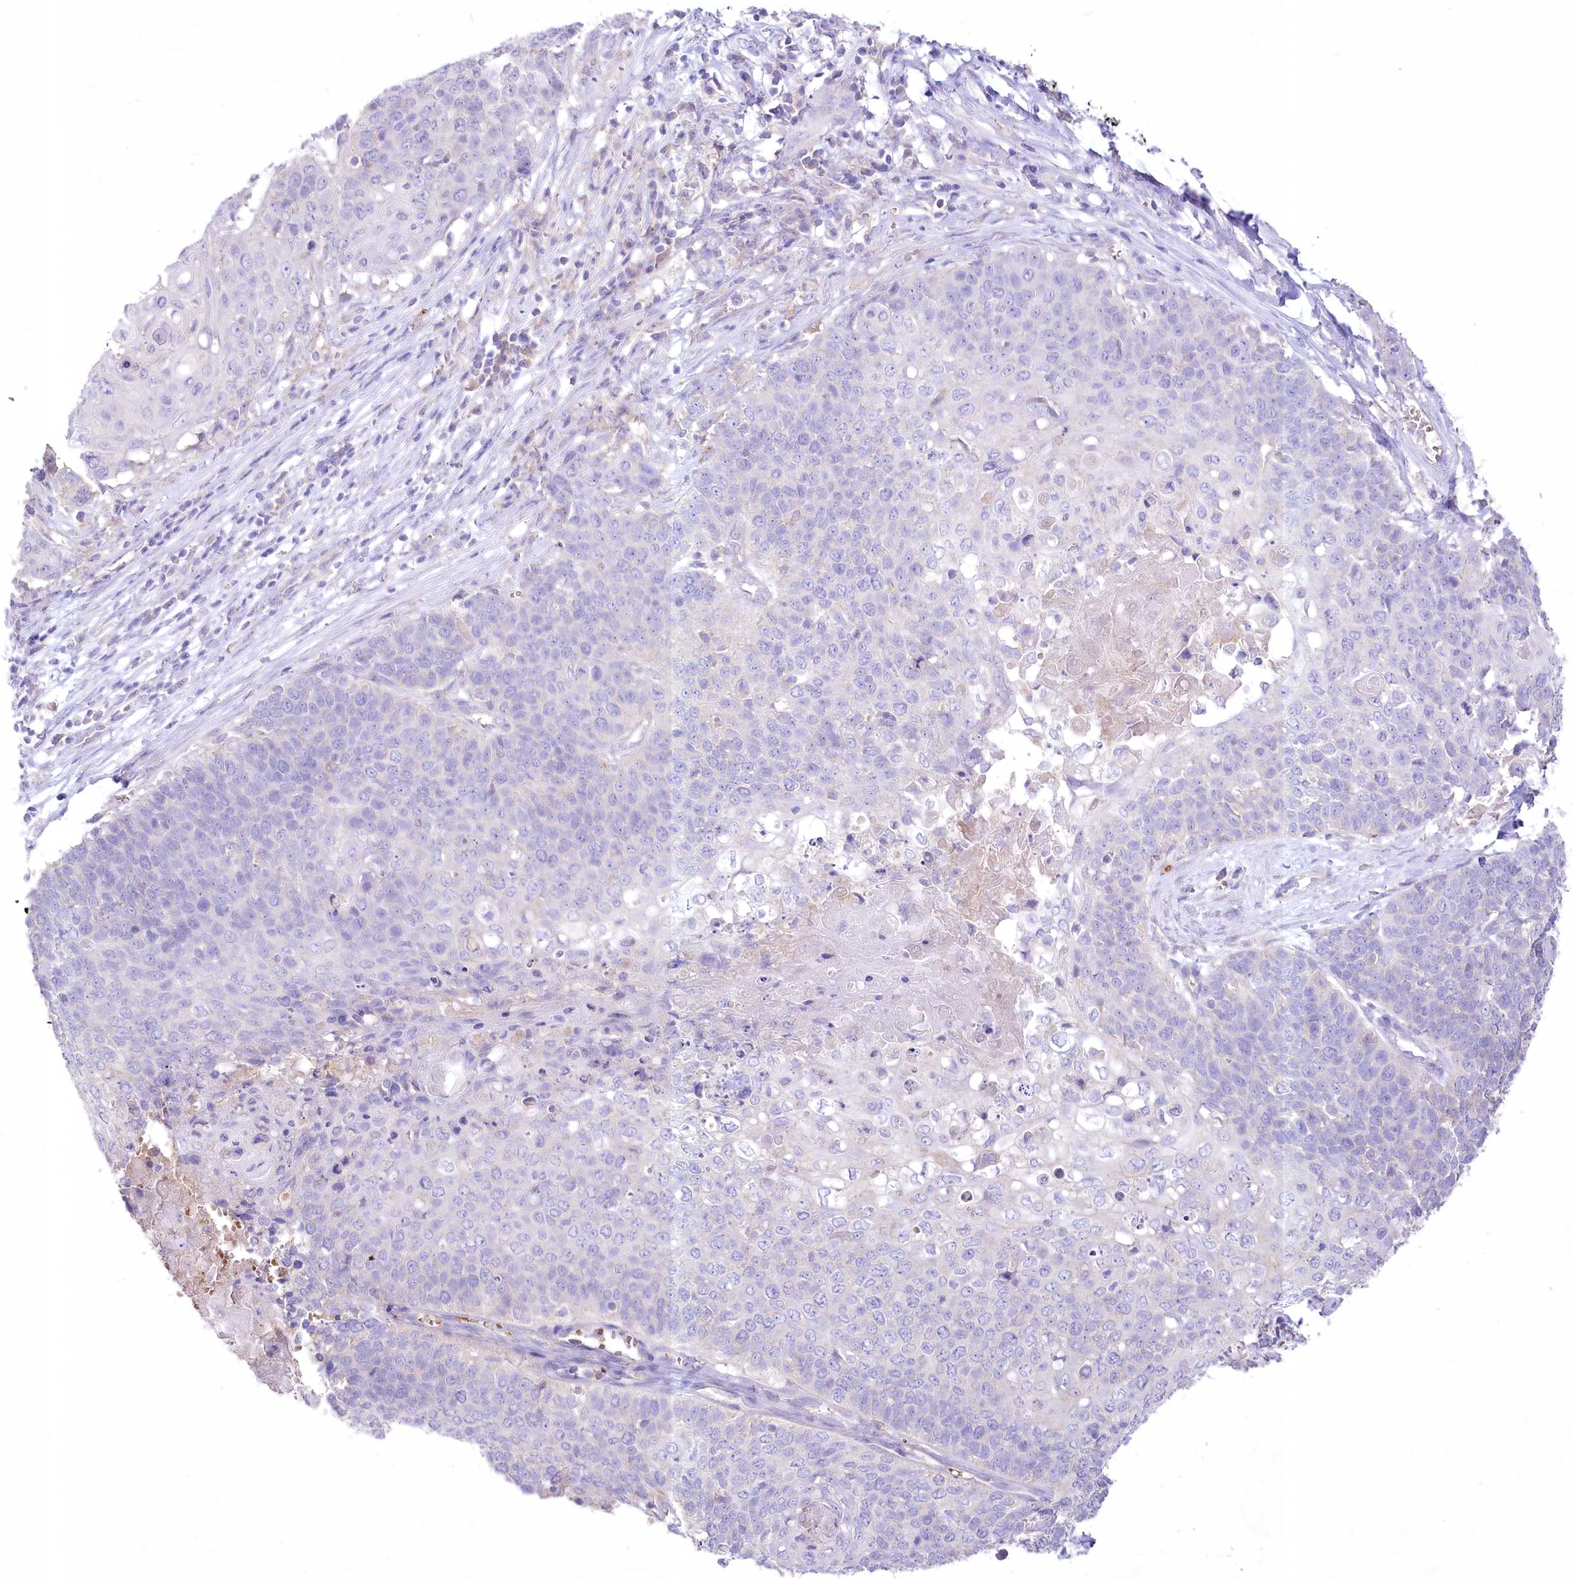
{"staining": {"intensity": "negative", "quantity": "none", "location": "none"}, "tissue": "cervical cancer", "cell_type": "Tumor cells", "image_type": "cancer", "snomed": [{"axis": "morphology", "description": "Squamous cell carcinoma, NOS"}, {"axis": "topography", "description": "Cervix"}], "caption": "High power microscopy photomicrograph of an IHC micrograph of cervical squamous cell carcinoma, revealing no significant expression in tumor cells.", "gene": "PRSS53", "patient": {"sex": "female", "age": 39}}